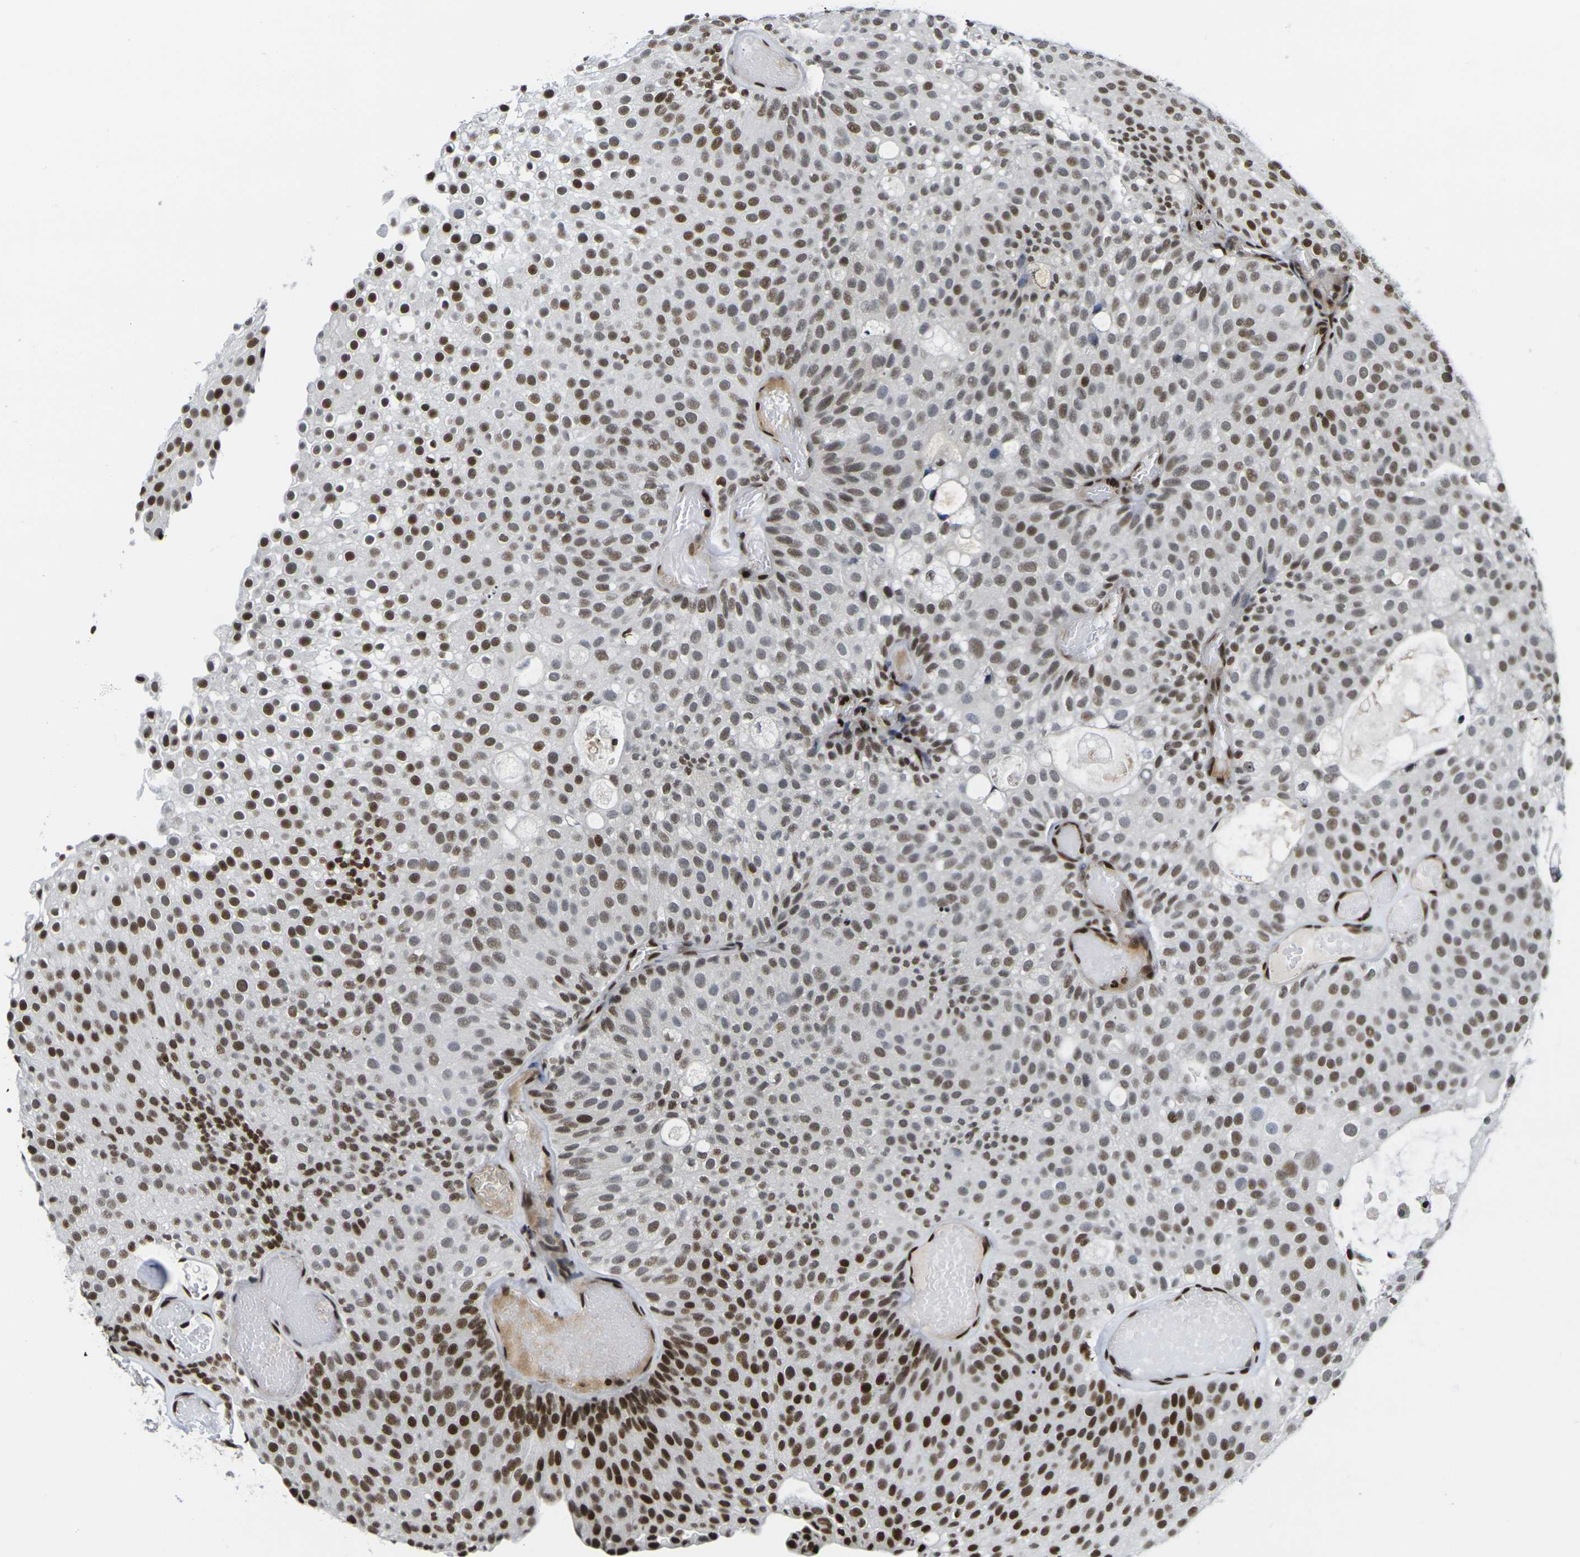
{"staining": {"intensity": "moderate", "quantity": "25%-75%", "location": "nuclear"}, "tissue": "urothelial cancer", "cell_type": "Tumor cells", "image_type": "cancer", "snomed": [{"axis": "morphology", "description": "Urothelial carcinoma, Low grade"}, {"axis": "topography", "description": "Urinary bladder"}], "caption": "Immunohistochemistry (IHC) (DAB) staining of low-grade urothelial carcinoma shows moderate nuclear protein expression in about 25%-75% of tumor cells.", "gene": "H1-10", "patient": {"sex": "male", "age": 78}}